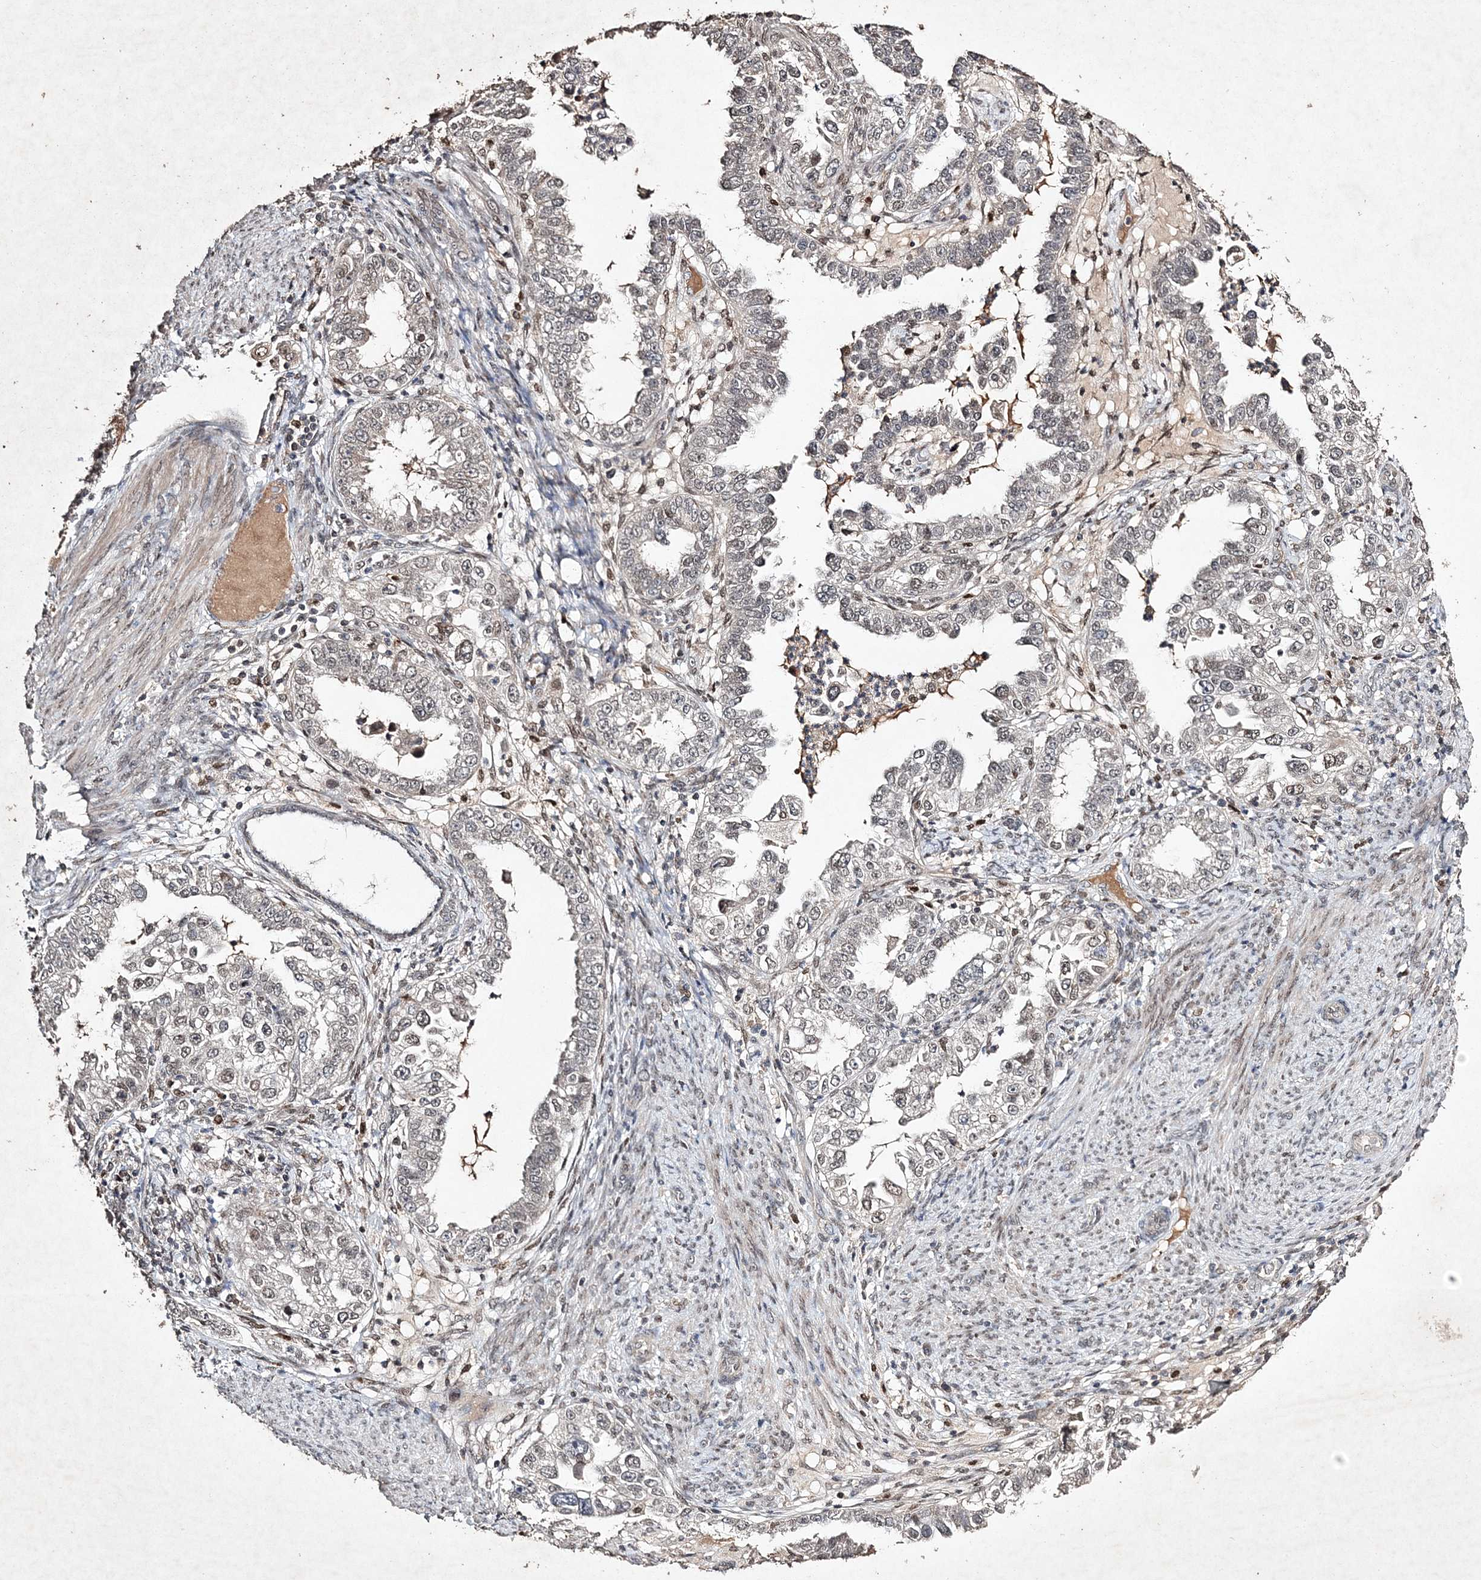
{"staining": {"intensity": "weak", "quantity": "<25%", "location": "nuclear"}, "tissue": "endometrial cancer", "cell_type": "Tumor cells", "image_type": "cancer", "snomed": [{"axis": "morphology", "description": "Adenocarcinoma, NOS"}, {"axis": "topography", "description": "Endometrium"}], "caption": "The photomicrograph demonstrates no significant positivity in tumor cells of endometrial cancer. (Brightfield microscopy of DAB (3,3'-diaminobenzidine) immunohistochemistry at high magnification).", "gene": "C3orf38", "patient": {"sex": "female", "age": 85}}